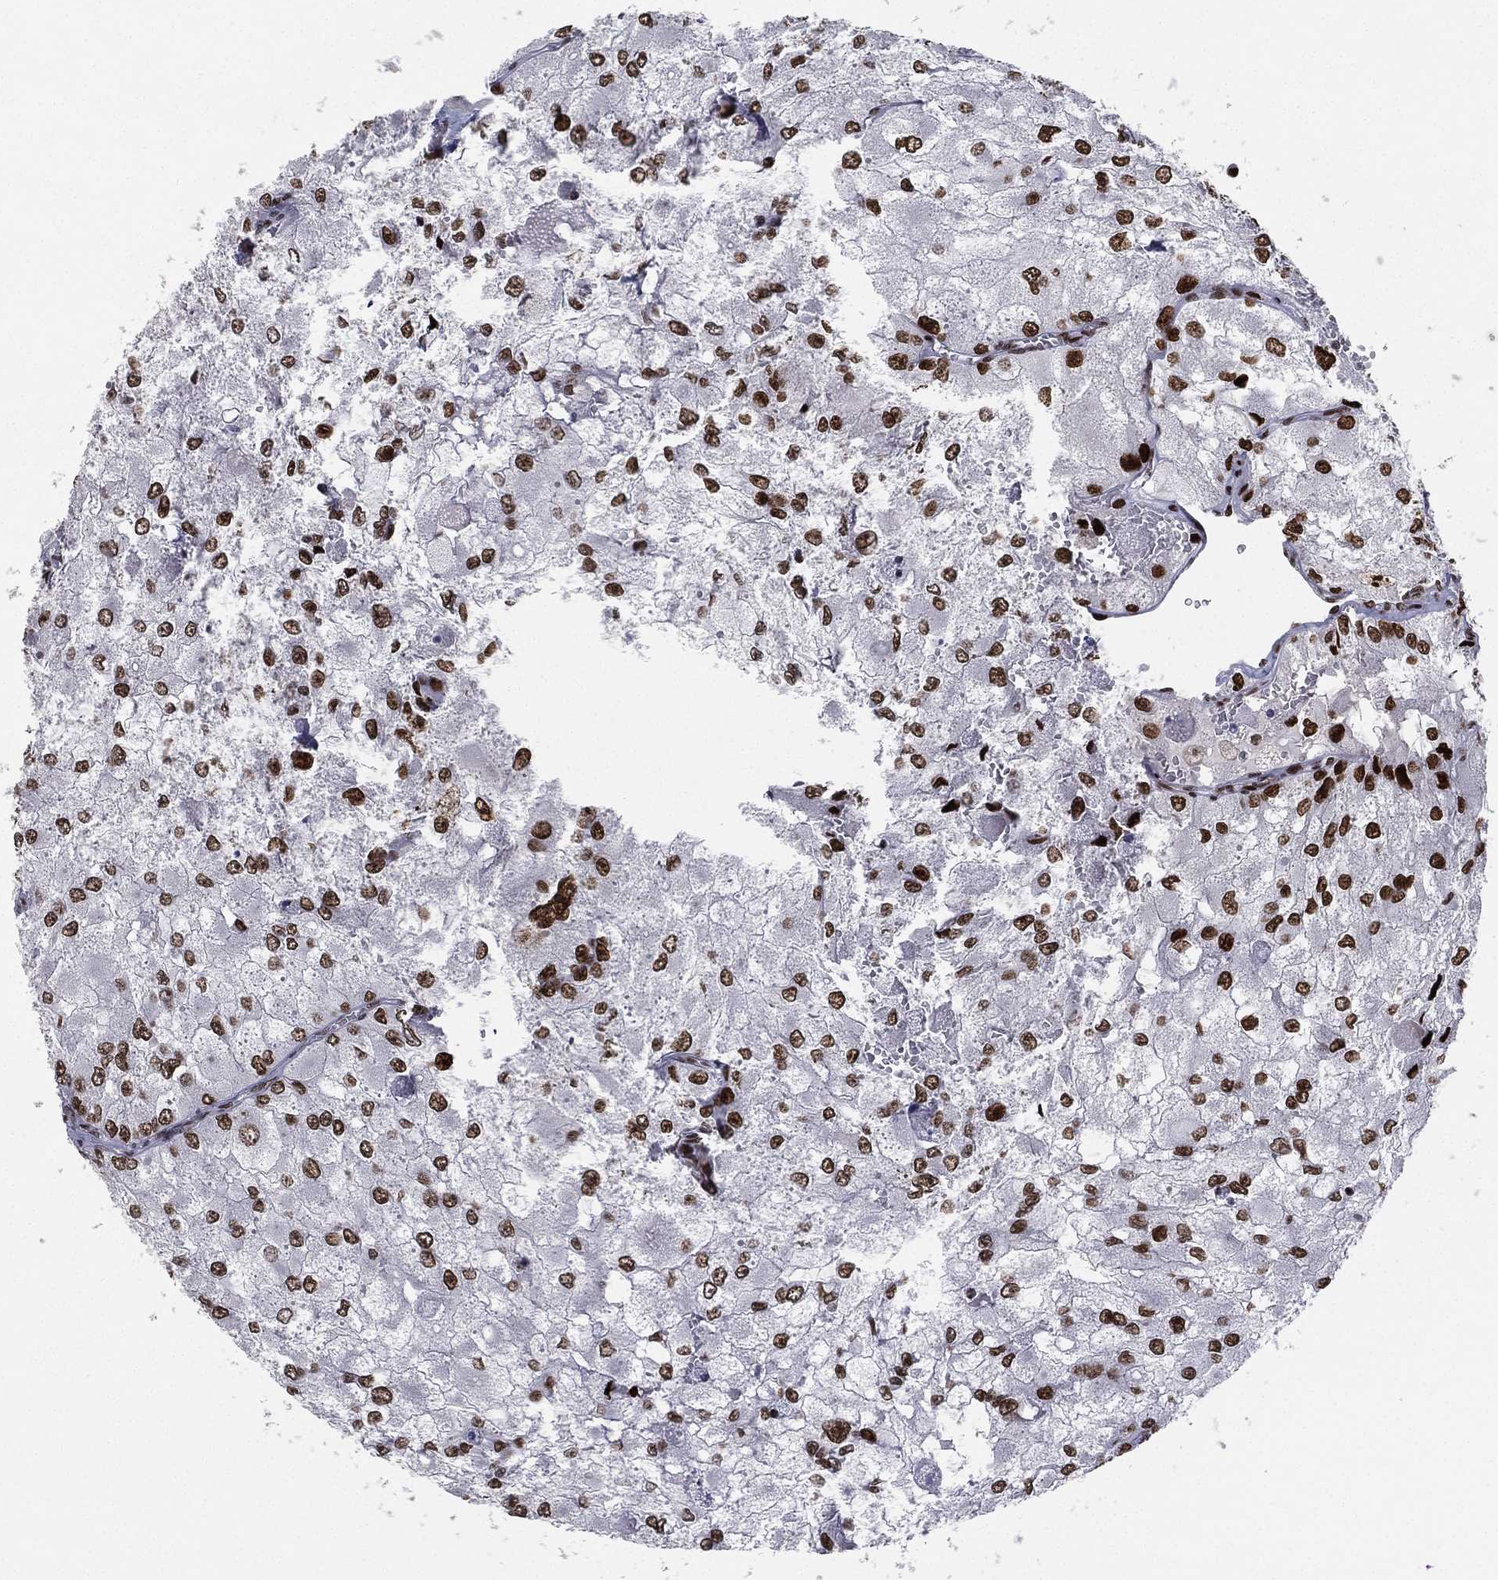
{"staining": {"intensity": "strong", "quantity": ">75%", "location": "nuclear"}, "tissue": "renal cancer", "cell_type": "Tumor cells", "image_type": "cancer", "snomed": [{"axis": "morphology", "description": "Adenocarcinoma, NOS"}, {"axis": "topography", "description": "Kidney"}], "caption": "A histopathology image of renal cancer stained for a protein displays strong nuclear brown staining in tumor cells.", "gene": "RTF1", "patient": {"sex": "female", "age": 70}}